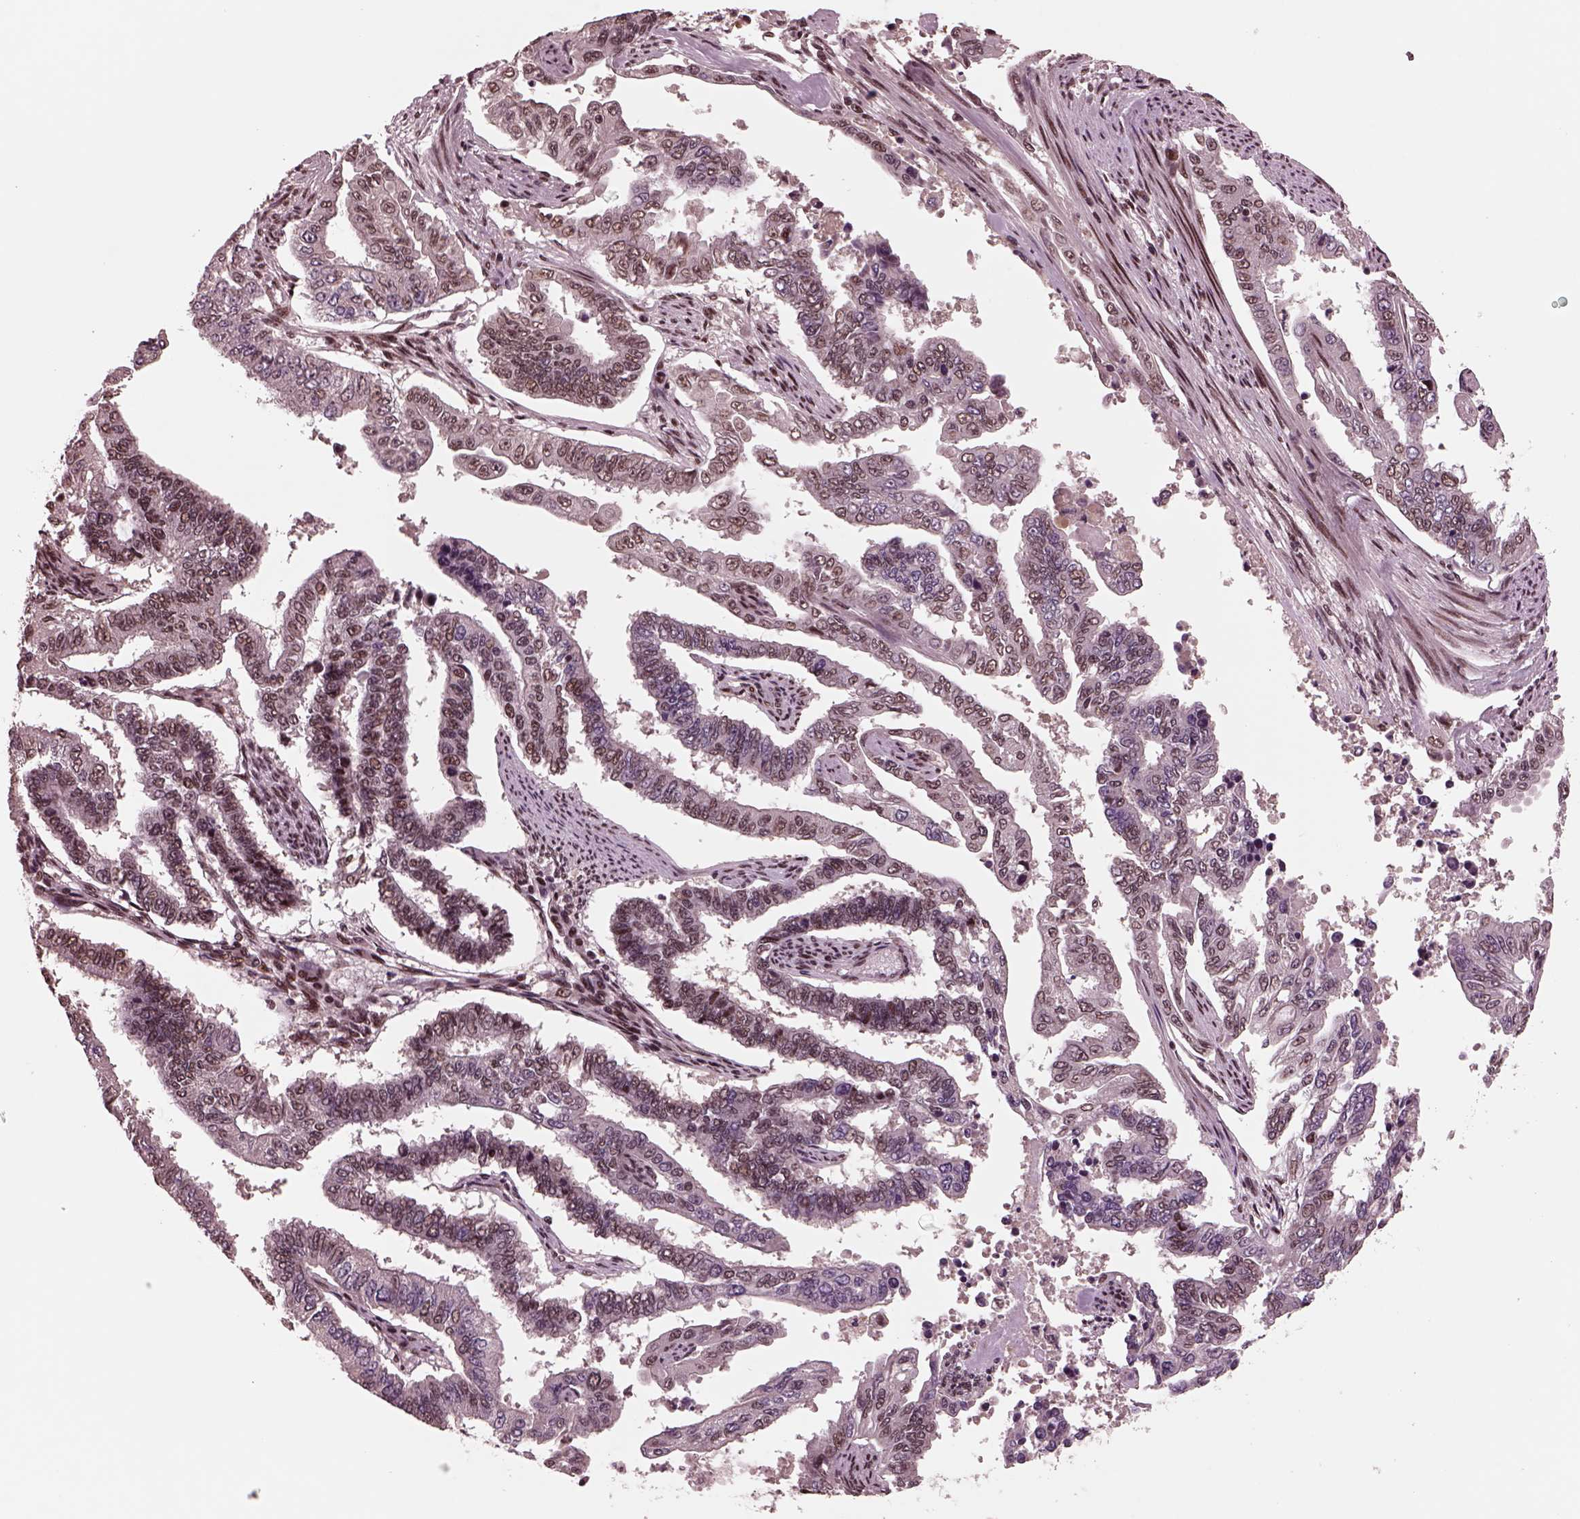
{"staining": {"intensity": "weak", "quantity": "25%-75%", "location": "nuclear"}, "tissue": "endometrial cancer", "cell_type": "Tumor cells", "image_type": "cancer", "snomed": [{"axis": "morphology", "description": "Adenocarcinoma, NOS"}, {"axis": "topography", "description": "Uterus"}], "caption": "Protein analysis of adenocarcinoma (endometrial) tissue shows weak nuclear staining in about 25%-75% of tumor cells.", "gene": "NAP1L5", "patient": {"sex": "female", "age": 59}}